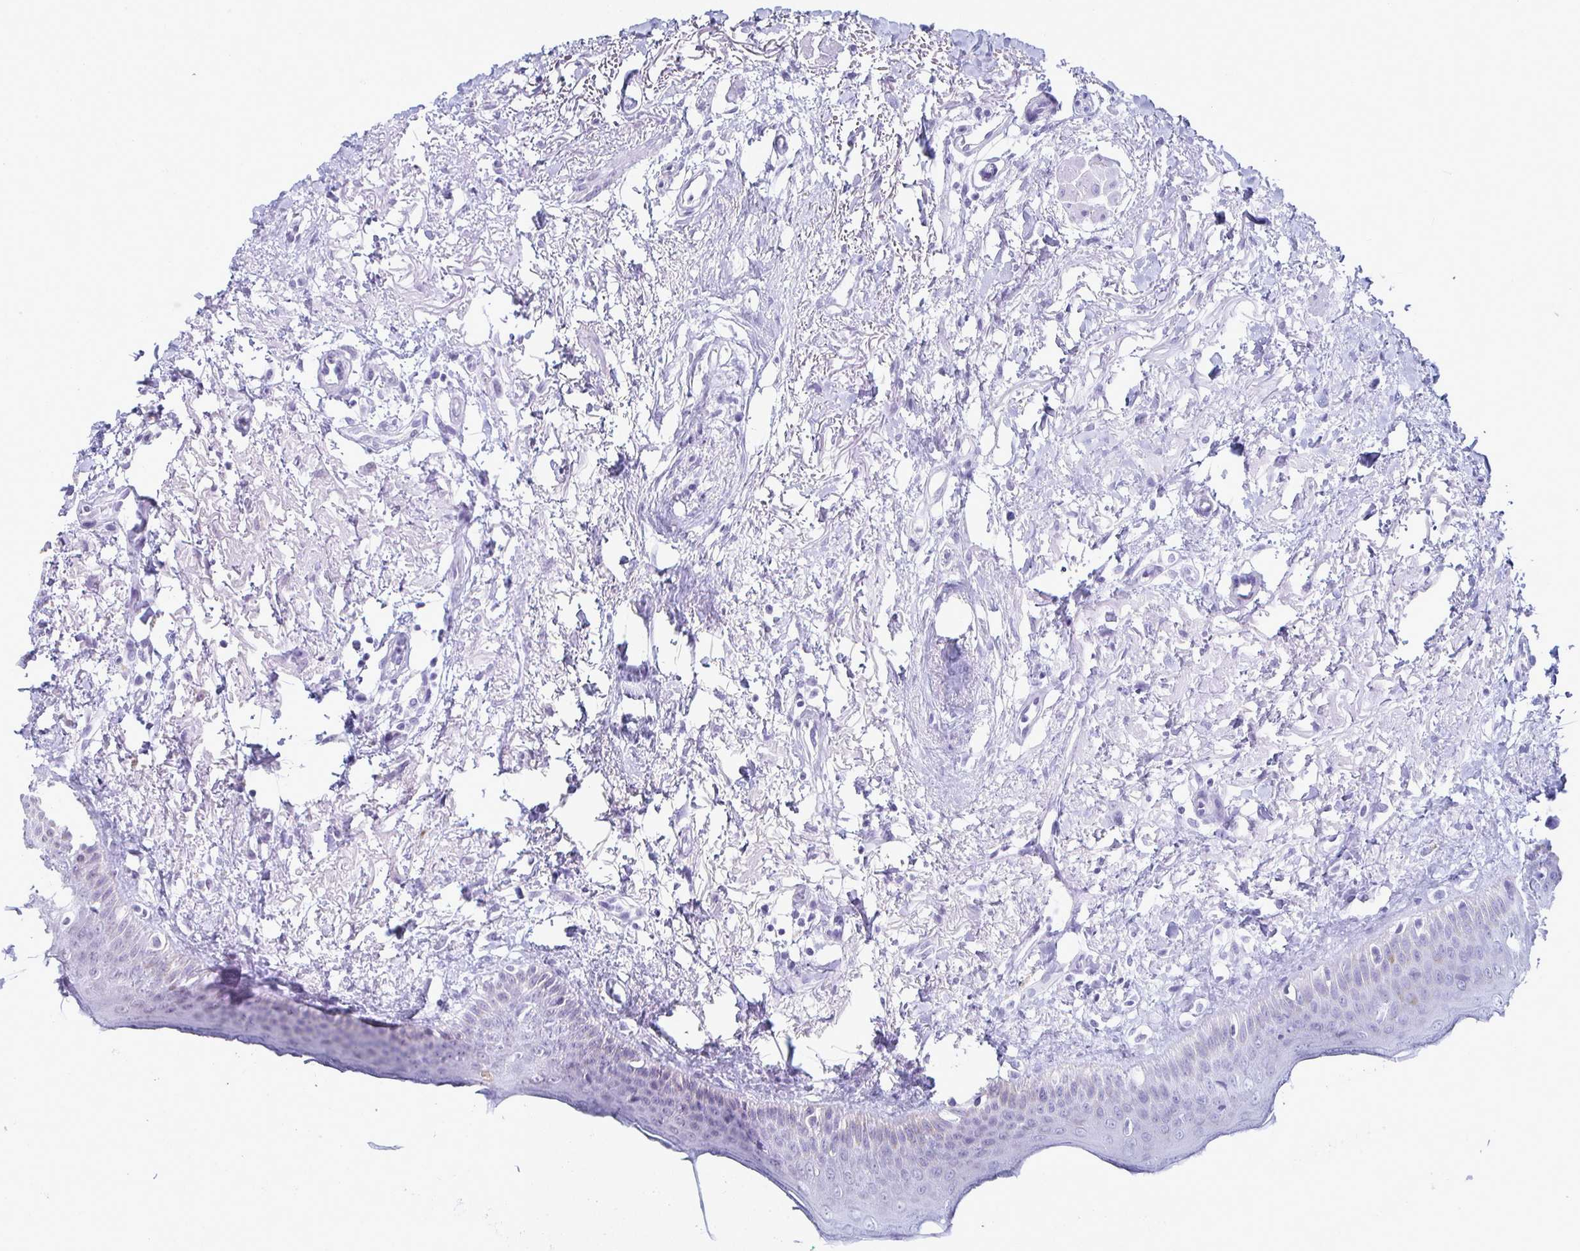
{"staining": {"intensity": "weak", "quantity": "<25%", "location": "nuclear"}, "tissue": "oral mucosa", "cell_type": "Squamous epithelial cells", "image_type": "normal", "snomed": [{"axis": "morphology", "description": "Normal tissue, NOS"}, {"axis": "topography", "description": "Oral tissue"}], "caption": "High magnification brightfield microscopy of benign oral mucosa stained with DAB (brown) and counterstained with hematoxylin (blue): squamous epithelial cells show no significant staining. The staining is performed using DAB (3,3'-diaminobenzidine) brown chromogen with nuclei counter-stained in using hematoxylin.", "gene": "MORC4", "patient": {"sex": "female", "age": 70}}